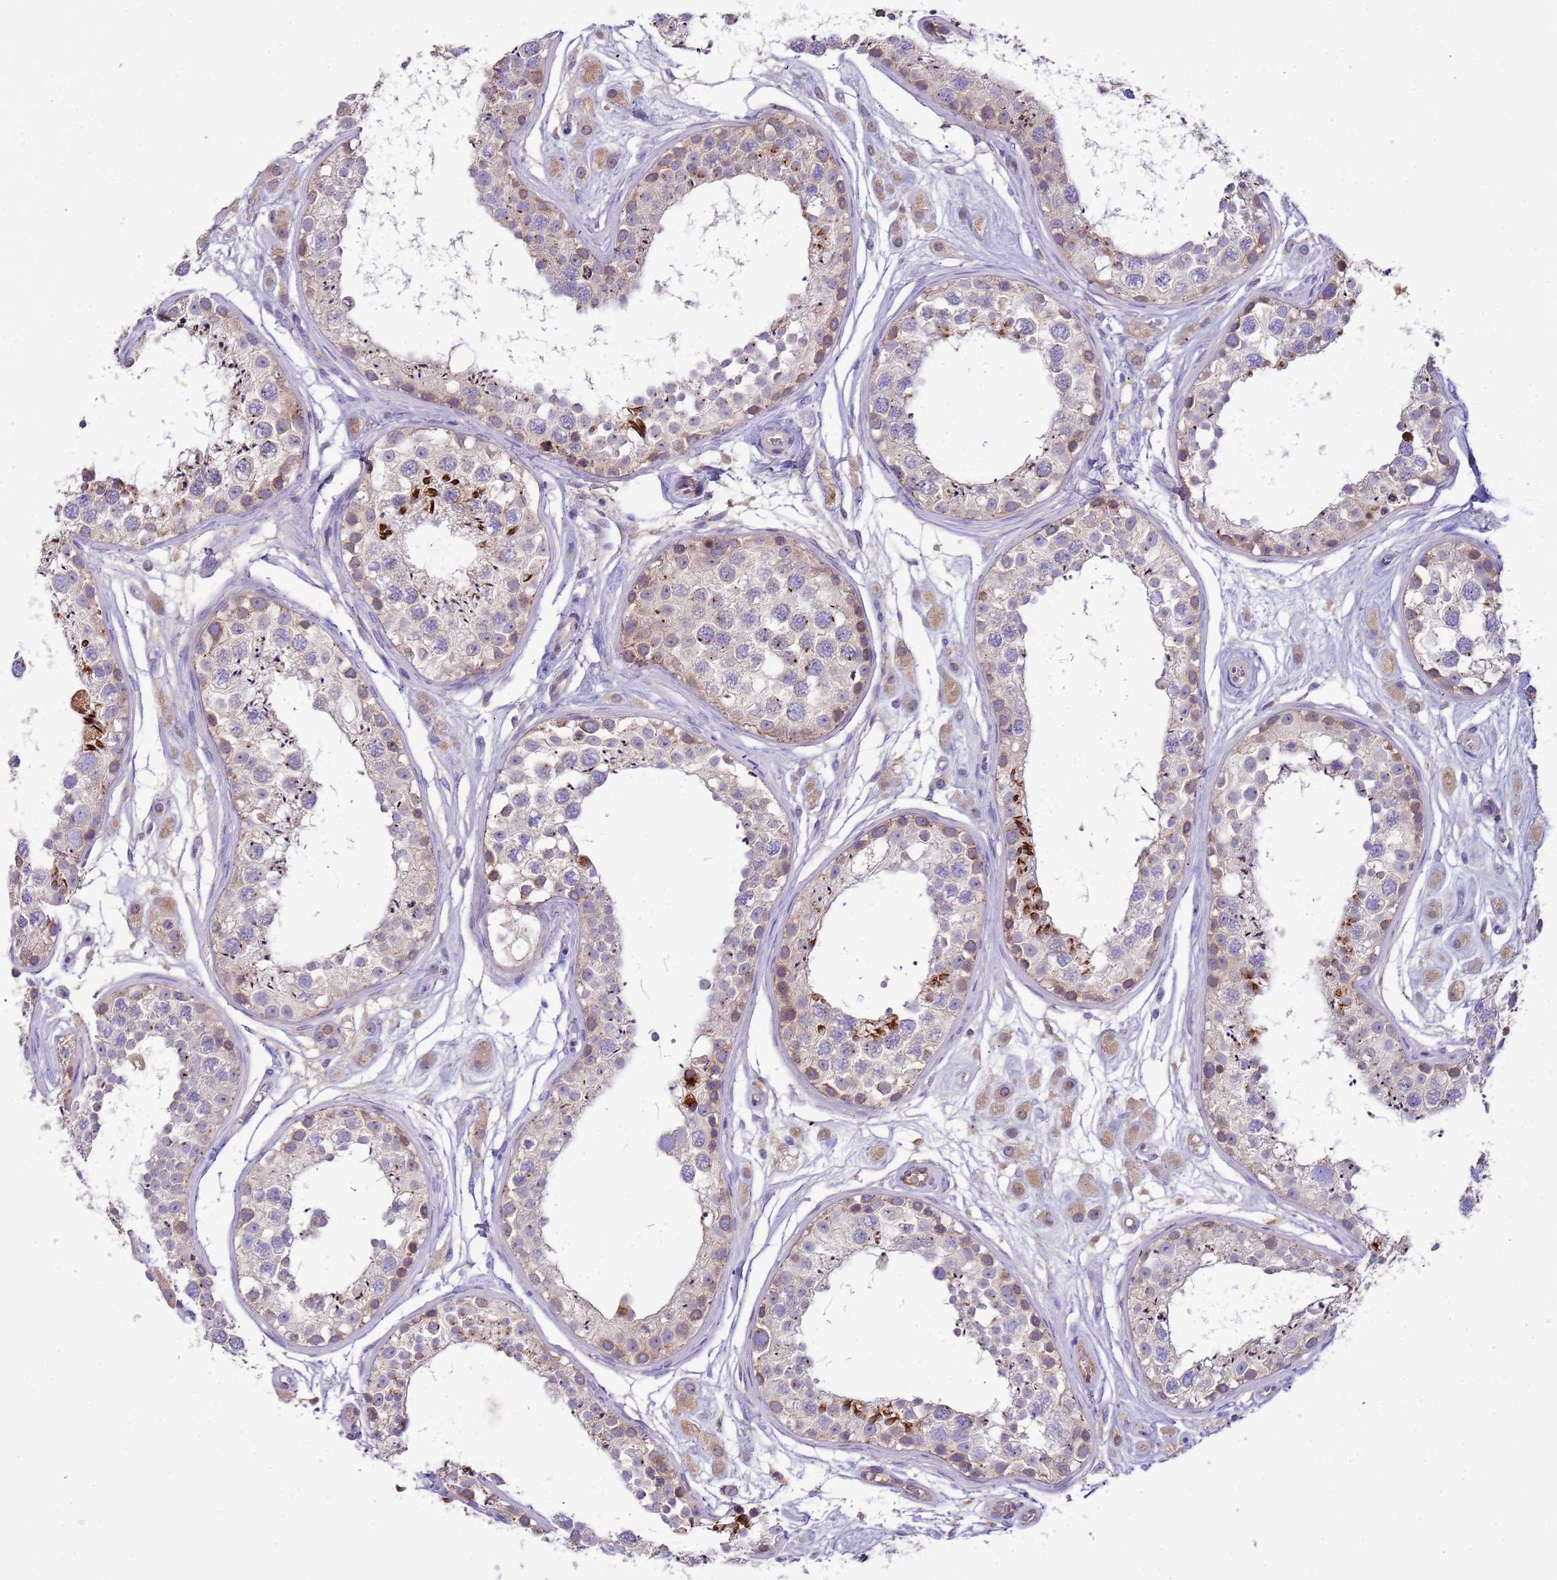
{"staining": {"intensity": "strong", "quantity": "<25%", "location": "cytoplasmic/membranous,nuclear"}, "tissue": "testis", "cell_type": "Cells in seminiferous ducts", "image_type": "normal", "snomed": [{"axis": "morphology", "description": "Normal tissue, NOS"}, {"axis": "topography", "description": "Testis"}], "caption": "Immunohistochemical staining of benign testis shows strong cytoplasmic/membranous,nuclear protein positivity in approximately <25% of cells in seminiferous ducts. (DAB IHC with brightfield microscopy, high magnification).", "gene": "PLCXD3", "patient": {"sex": "male", "age": 25}}